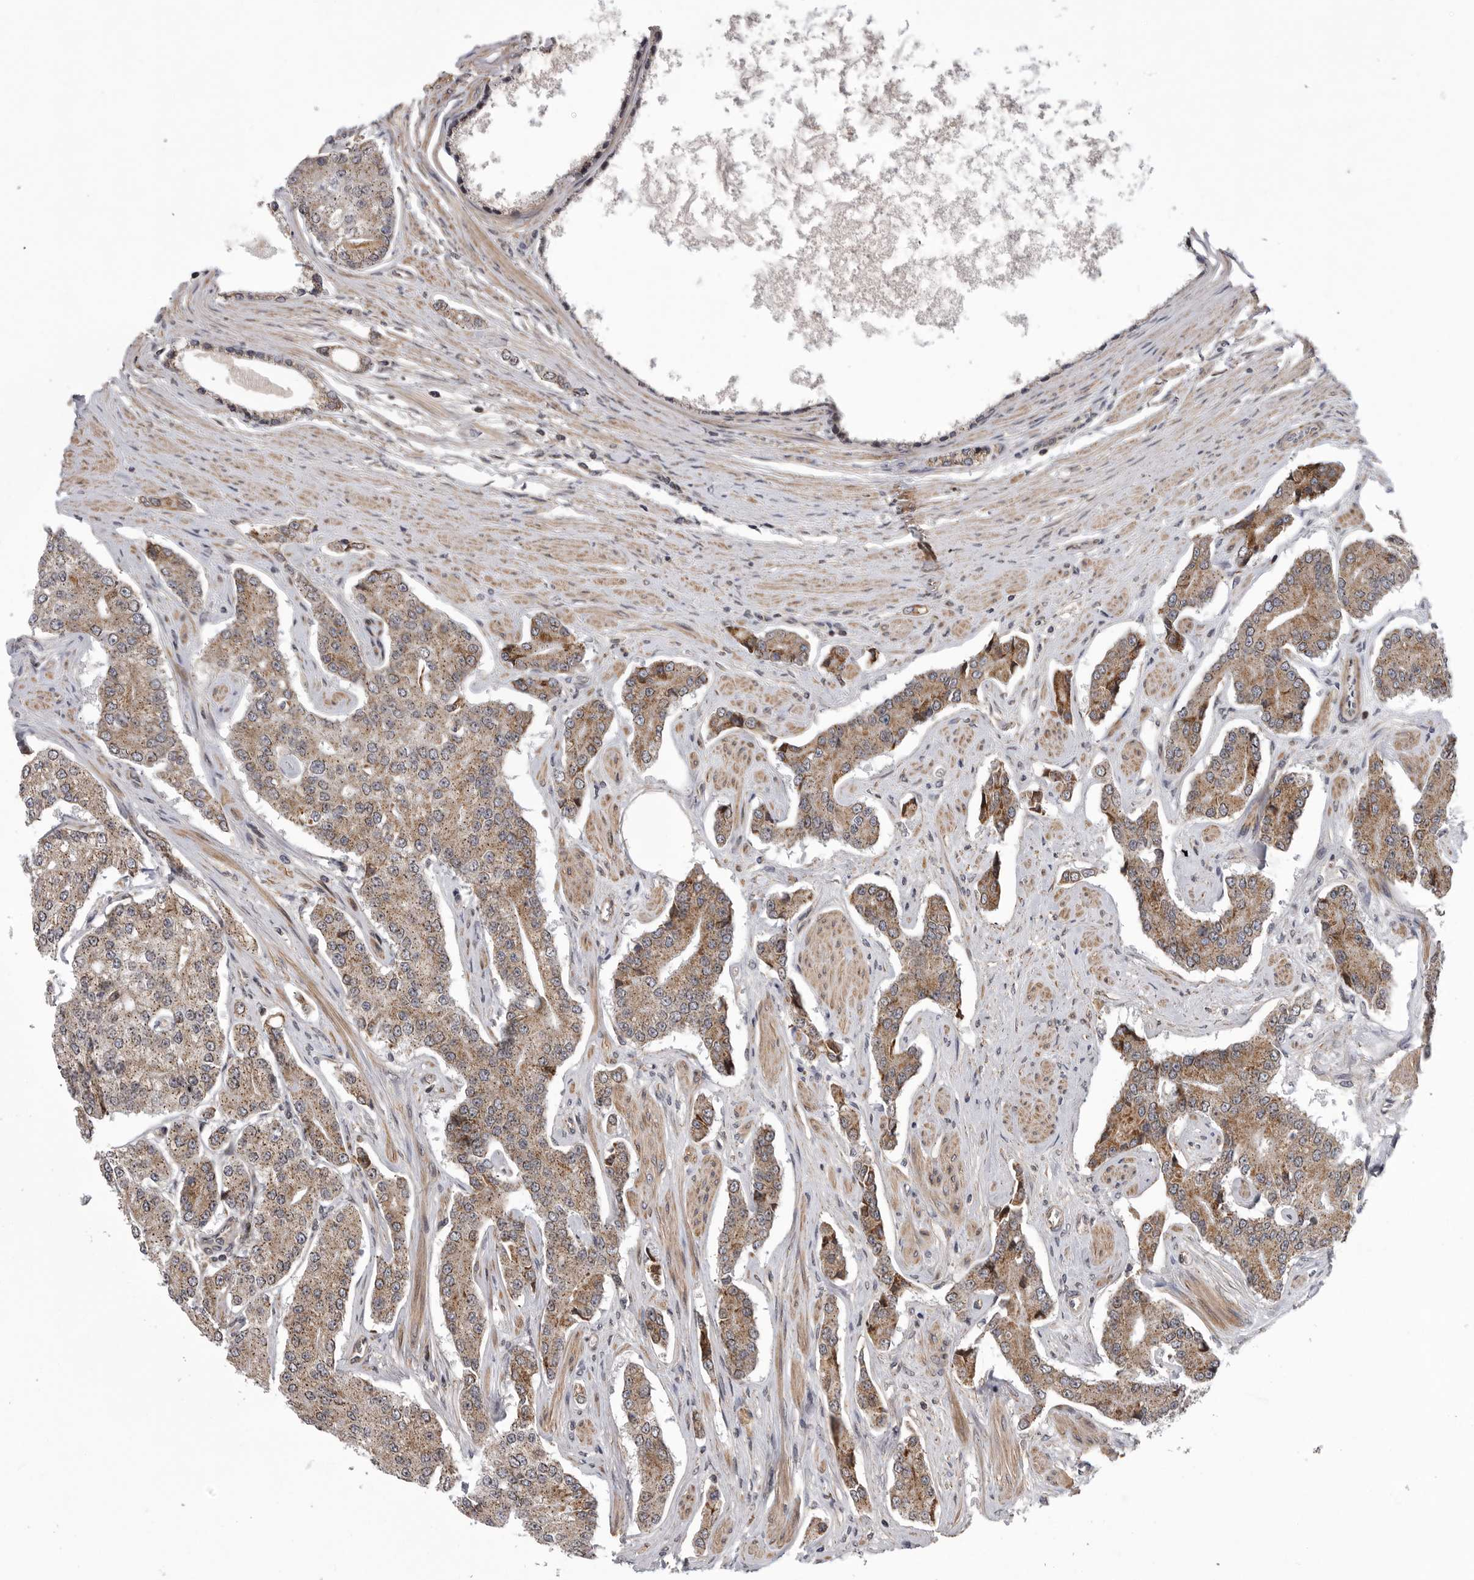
{"staining": {"intensity": "moderate", "quantity": ">75%", "location": "cytoplasmic/membranous"}, "tissue": "prostate cancer", "cell_type": "Tumor cells", "image_type": "cancer", "snomed": [{"axis": "morphology", "description": "Adenocarcinoma, High grade"}, {"axis": "topography", "description": "Prostate"}], "caption": "High-power microscopy captured an immunohistochemistry (IHC) histopathology image of prostate cancer (adenocarcinoma (high-grade)), revealing moderate cytoplasmic/membranous staining in approximately >75% of tumor cells.", "gene": "TMPRSS11F", "patient": {"sex": "male", "age": 71}}